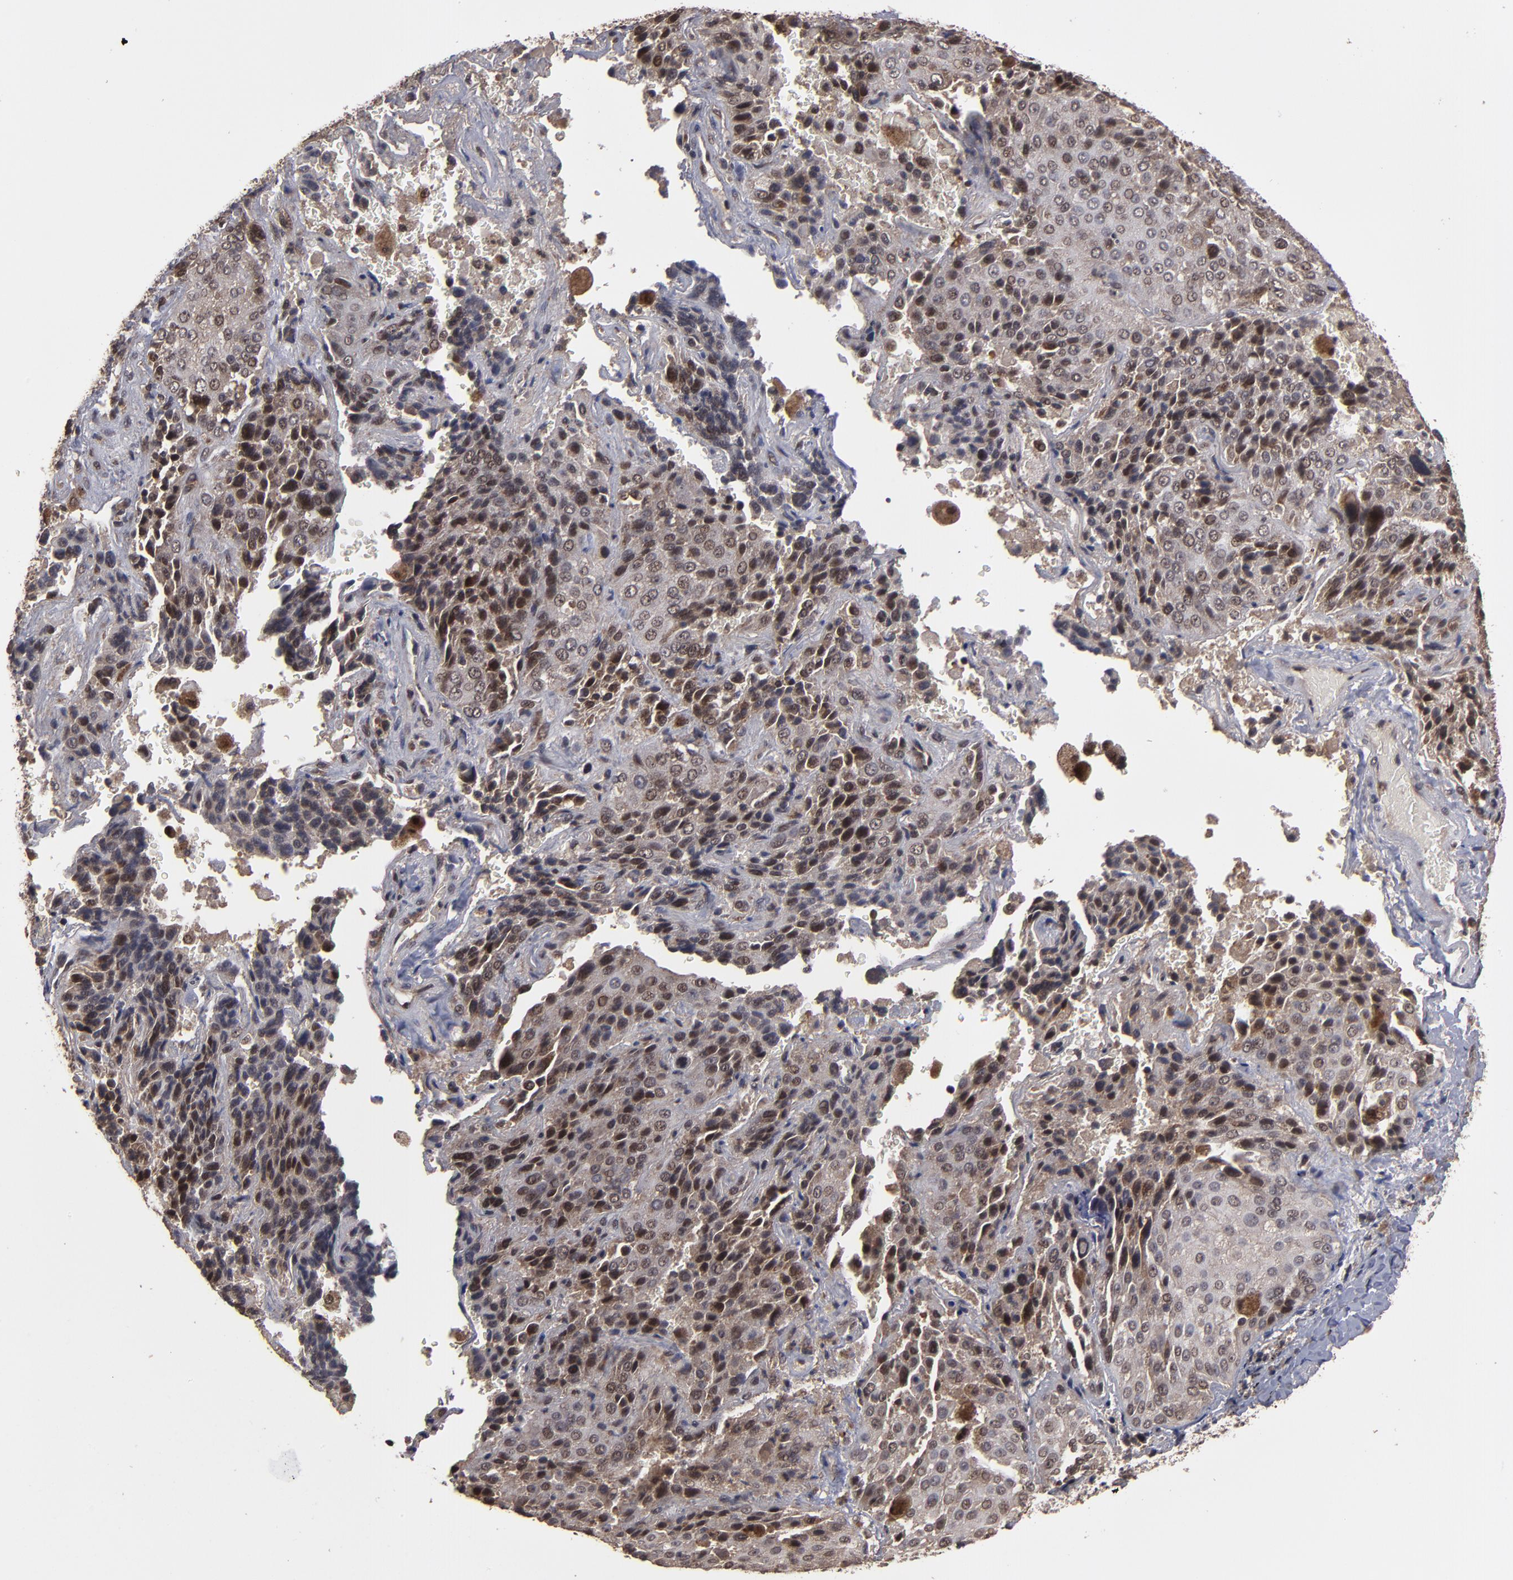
{"staining": {"intensity": "weak", "quantity": "25%-75%", "location": "nuclear"}, "tissue": "lung cancer", "cell_type": "Tumor cells", "image_type": "cancer", "snomed": [{"axis": "morphology", "description": "Squamous cell carcinoma, NOS"}, {"axis": "topography", "description": "Lung"}], "caption": "This is an image of immunohistochemistry staining of lung squamous cell carcinoma, which shows weak positivity in the nuclear of tumor cells.", "gene": "CUL5", "patient": {"sex": "male", "age": 54}}